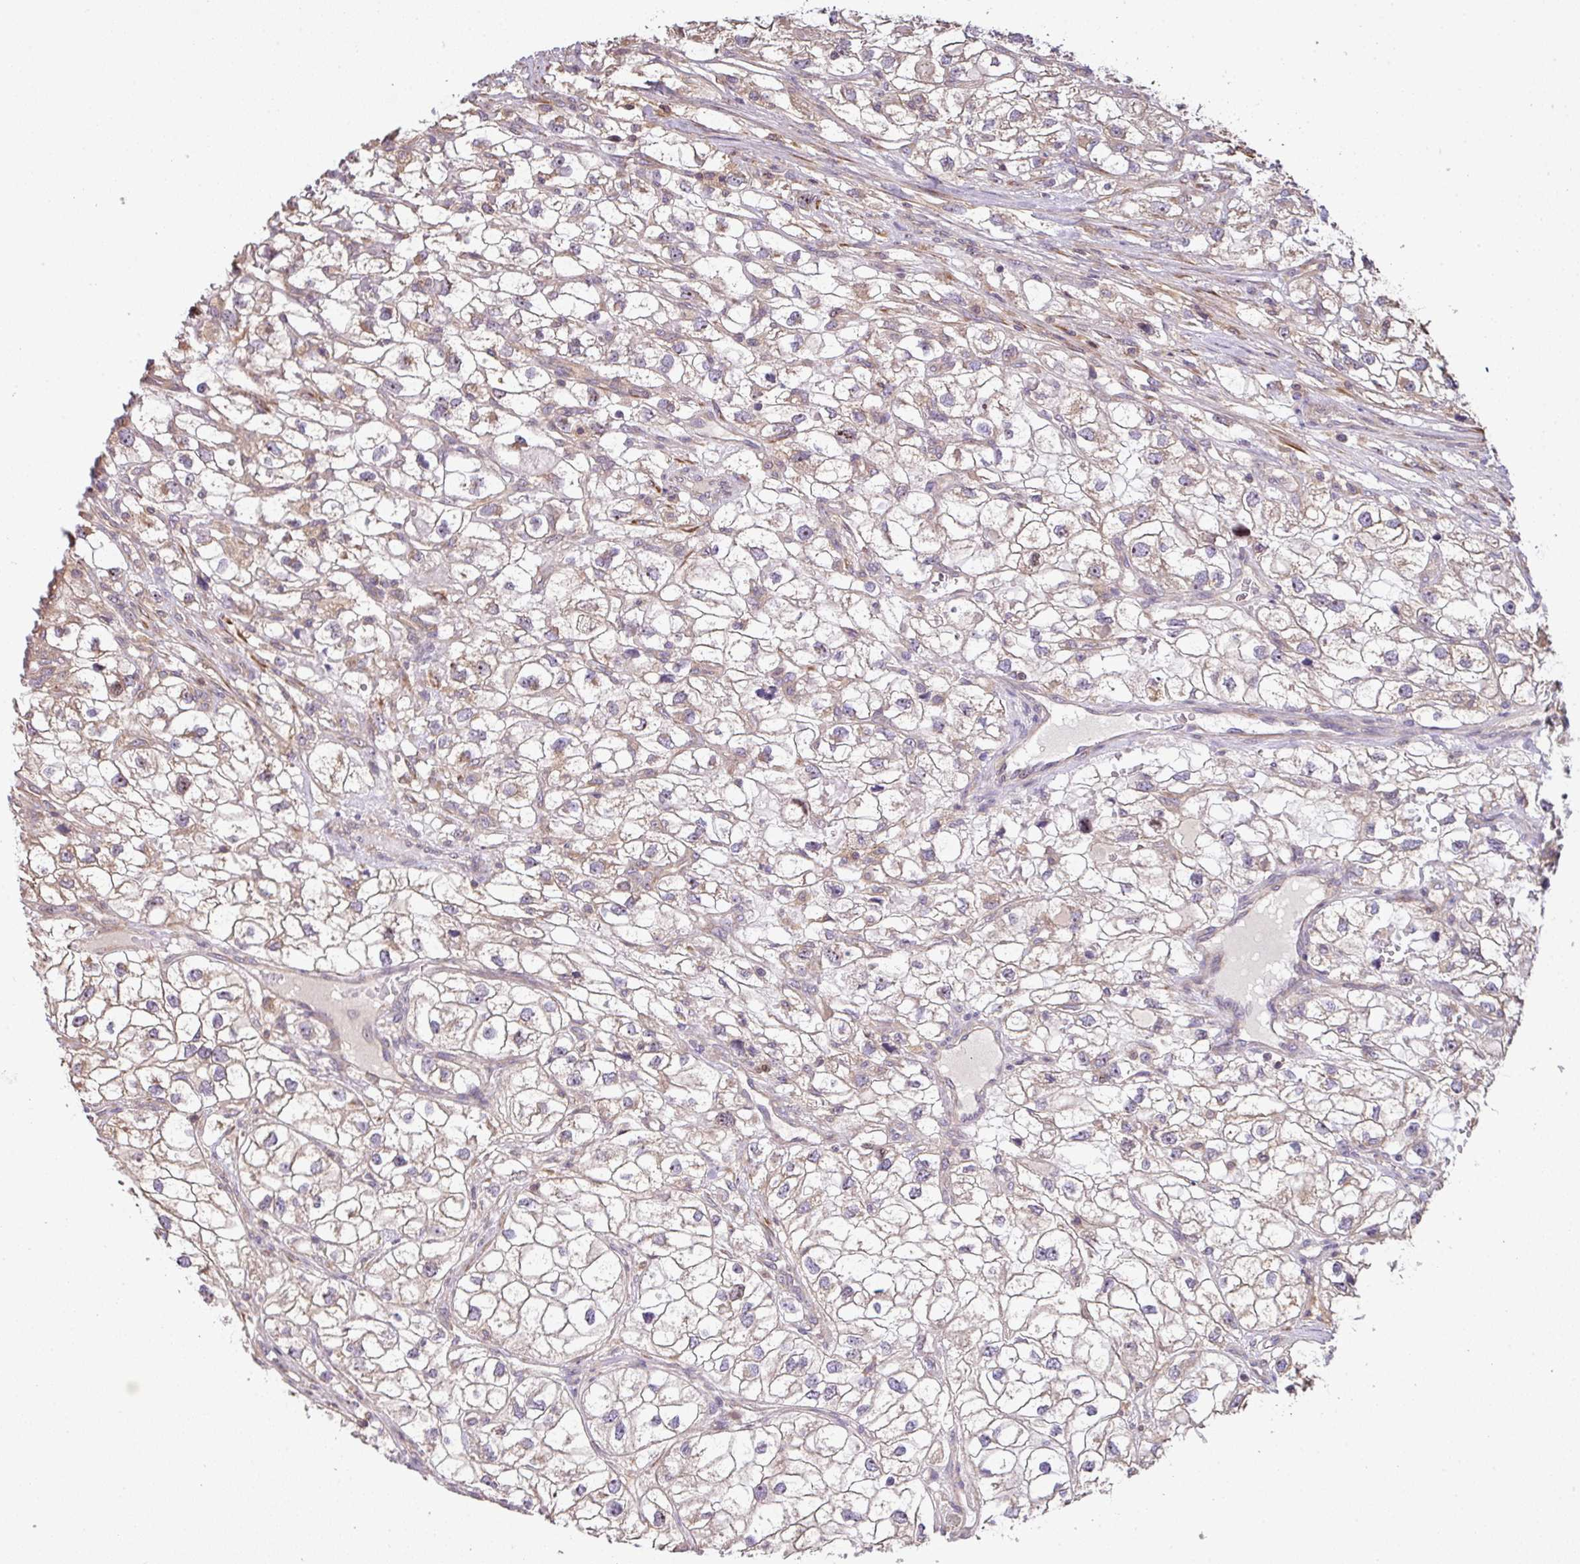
{"staining": {"intensity": "weak", "quantity": "<25%", "location": "cytoplasmic/membranous"}, "tissue": "renal cancer", "cell_type": "Tumor cells", "image_type": "cancer", "snomed": [{"axis": "morphology", "description": "Adenocarcinoma, NOS"}, {"axis": "topography", "description": "Kidney"}], "caption": "Renal cancer (adenocarcinoma) was stained to show a protein in brown. There is no significant expression in tumor cells.", "gene": "VENTX", "patient": {"sex": "male", "age": 59}}